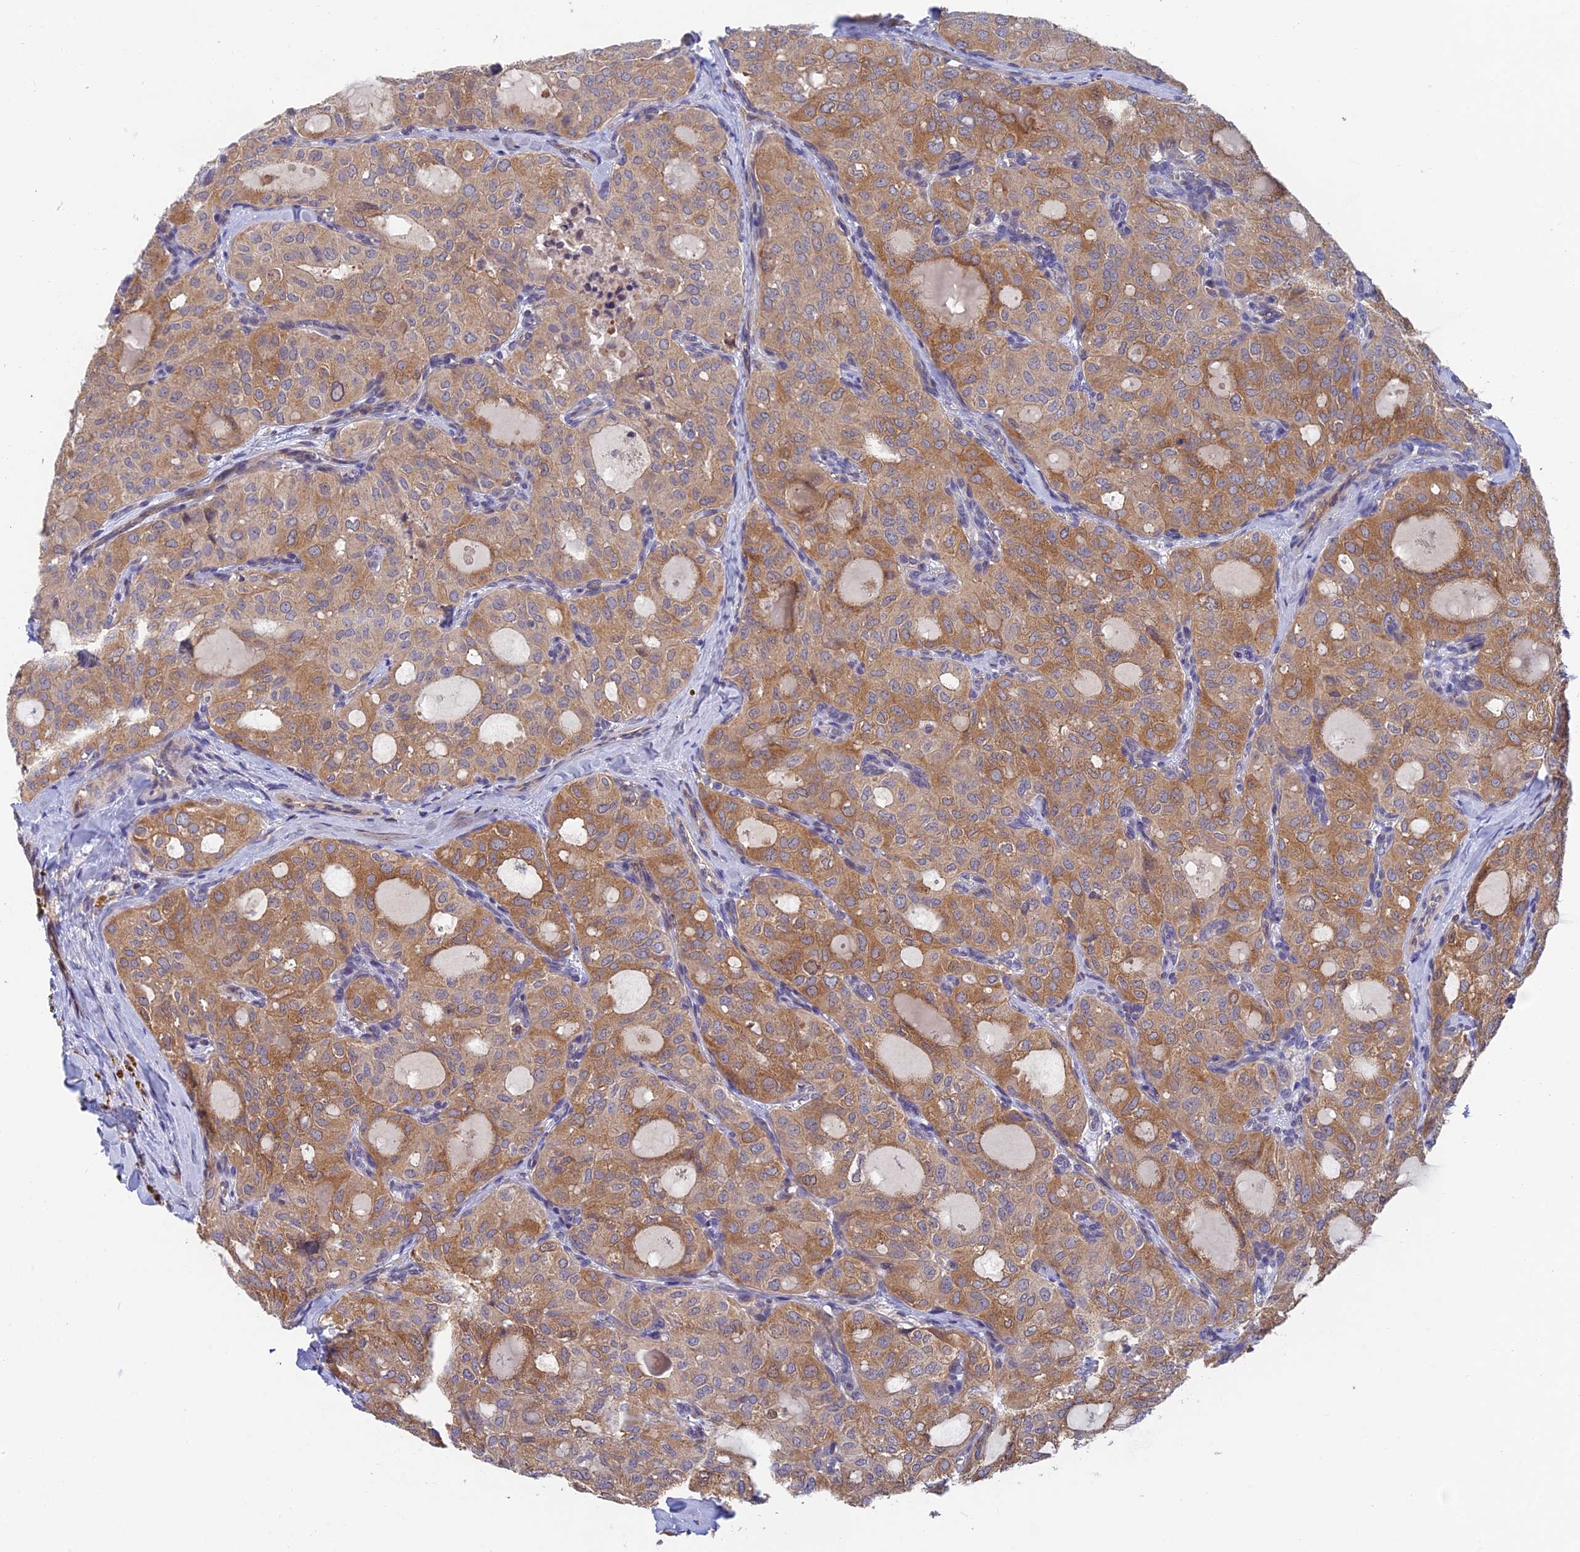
{"staining": {"intensity": "moderate", "quantity": ">75%", "location": "cytoplasmic/membranous"}, "tissue": "thyroid cancer", "cell_type": "Tumor cells", "image_type": "cancer", "snomed": [{"axis": "morphology", "description": "Follicular adenoma carcinoma, NOS"}, {"axis": "topography", "description": "Thyroid gland"}], "caption": "Moderate cytoplasmic/membranous staining for a protein is identified in approximately >75% of tumor cells of follicular adenoma carcinoma (thyroid) using immunohistochemistry (IHC).", "gene": "IPO5", "patient": {"sex": "male", "age": 75}}